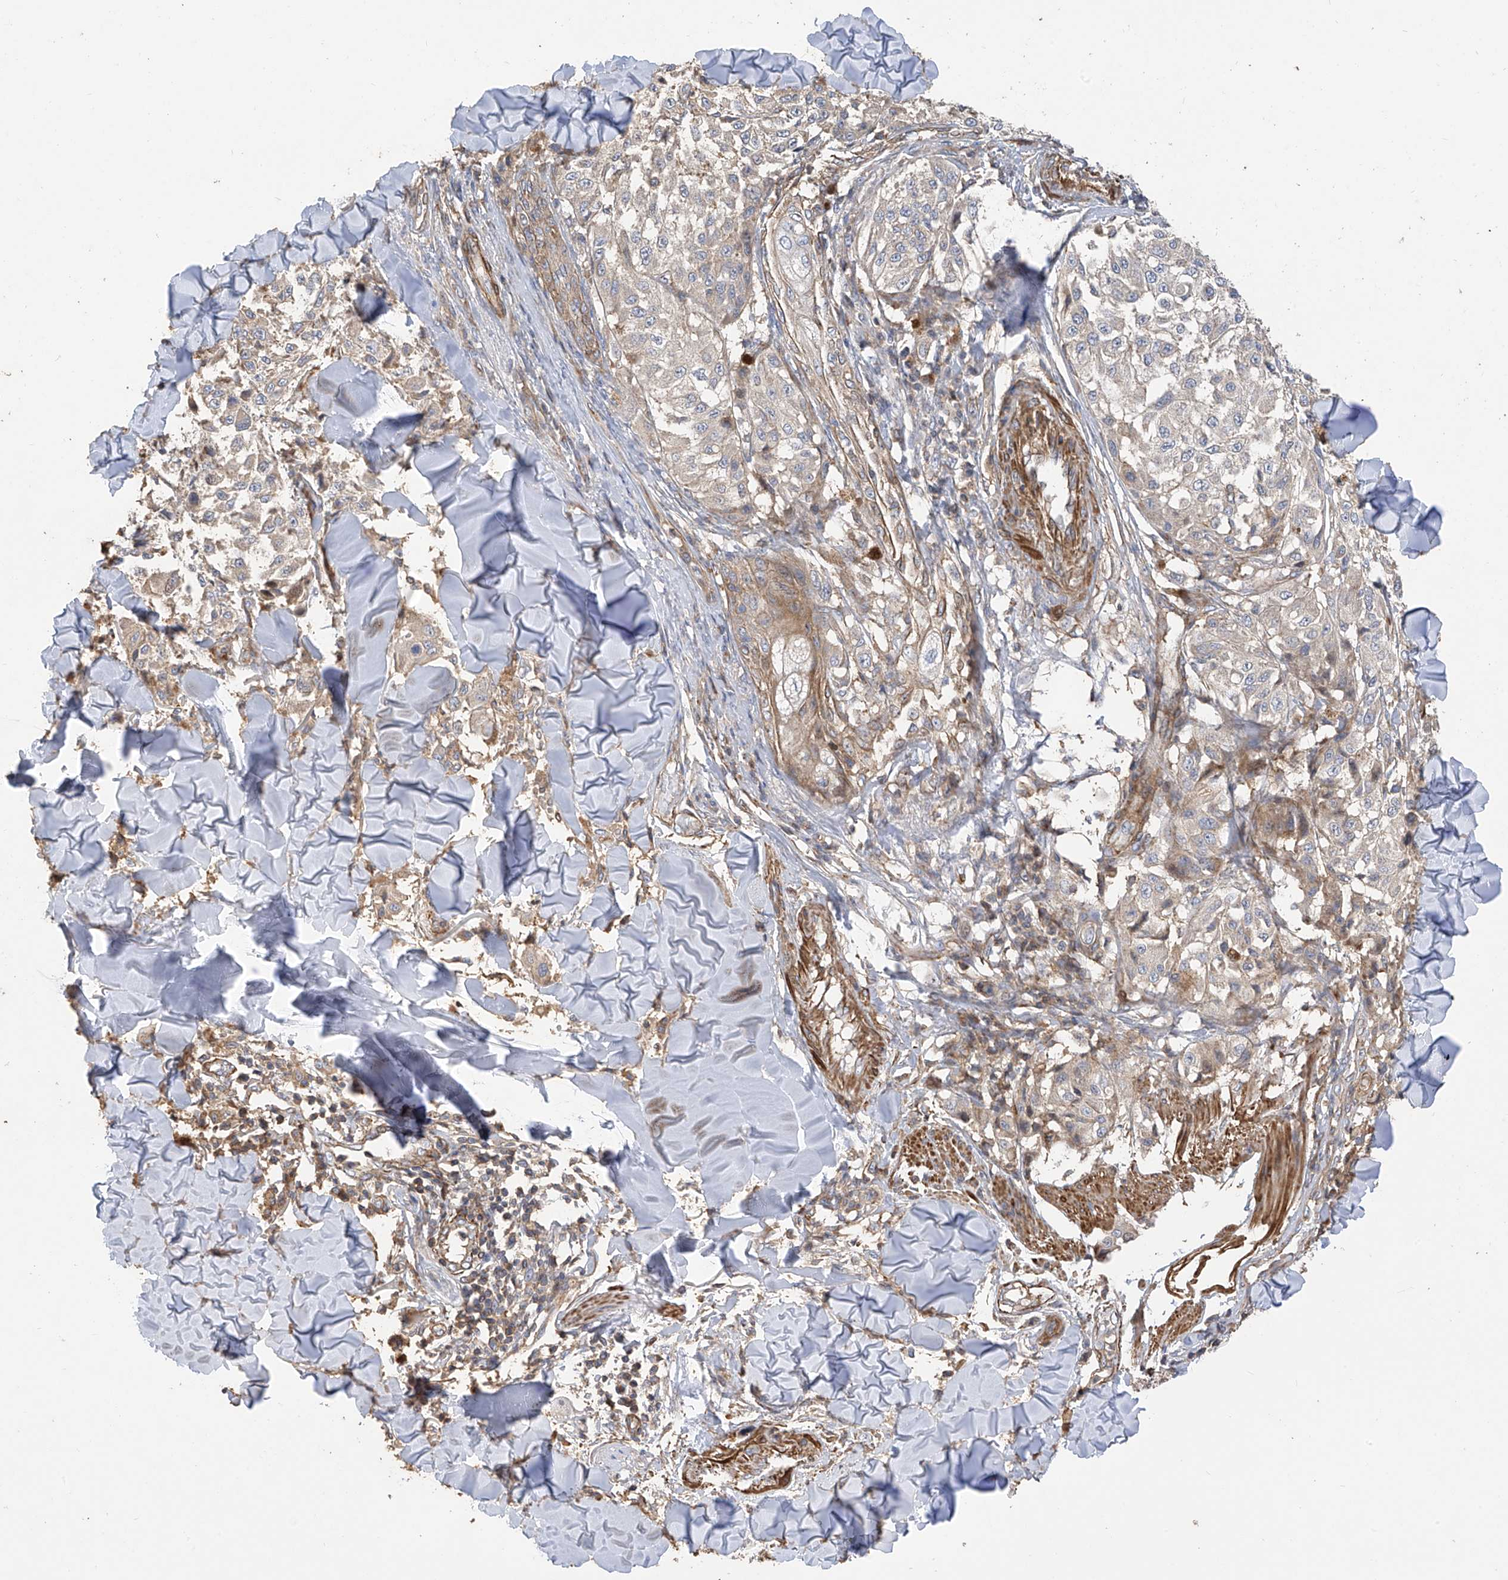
{"staining": {"intensity": "weak", "quantity": ">75%", "location": "cytoplasmic/membranous"}, "tissue": "melanoma", "cell_type": "Tumor cells", "image_type": "cancer", "snomed": [{"axis": "morphology", "description": "Malignant melanoma, NOS"}, {"axis": "topography", "description": "Skin"}], "caption": "A photomicrograph of human melanoma stained for a protein demonstrates weak cytoplasmic/membranous brown staining in tumor cells.", "gene": "SLC43A3", "patient": {"sex": "female", "age": 64}}